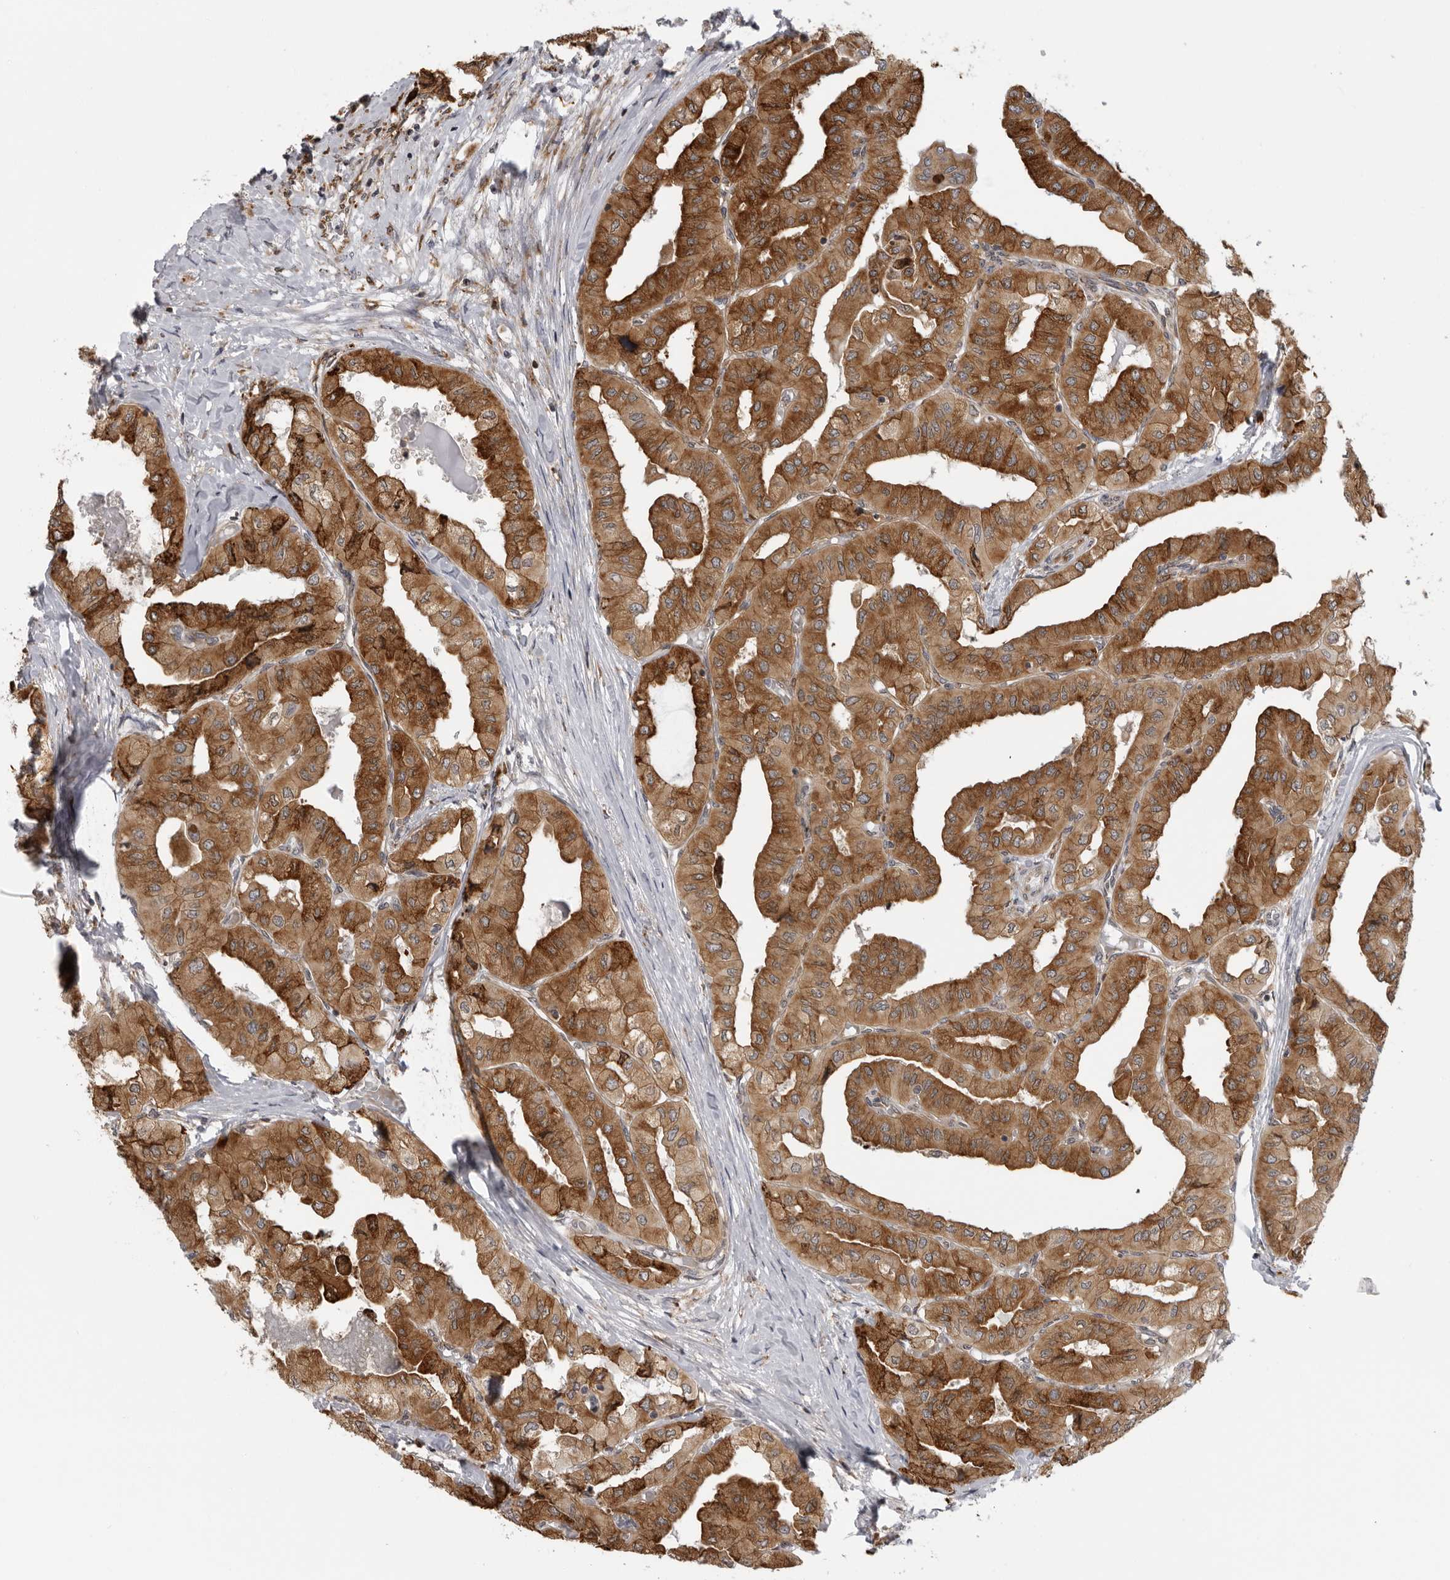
{"staining": {"intensity": "strong", "quantity": ">75%", "location": "cytoplasmic/membranous"}, "tissue": "thyroid cancer", "cell_type": "Tumor cells", "image_type": "cancer", "snomed": [{"axis": "morphology", "description": "Papillary adenocarcinoma, NOS"}, {"axis": "topography", "description": "Thyroid gland"}], "caption": "High-magnification brightfield microscopy of thyroid cancer (papillary adenocarcinoma) stained with DAB (3,3'-diaminobenzidine) (brown) and counterstained with hematoxylin (blue). tumor cells exhibit strong cytoplasmic/membranous expression is appreciated in approximately>75% of cells. (DAB (3,3'-diaminobenzidine) = brown stain, brightfield microscopy at high magnification).", "gene": "ALPK2", "patient": {"sex": "female", "age": 59}}